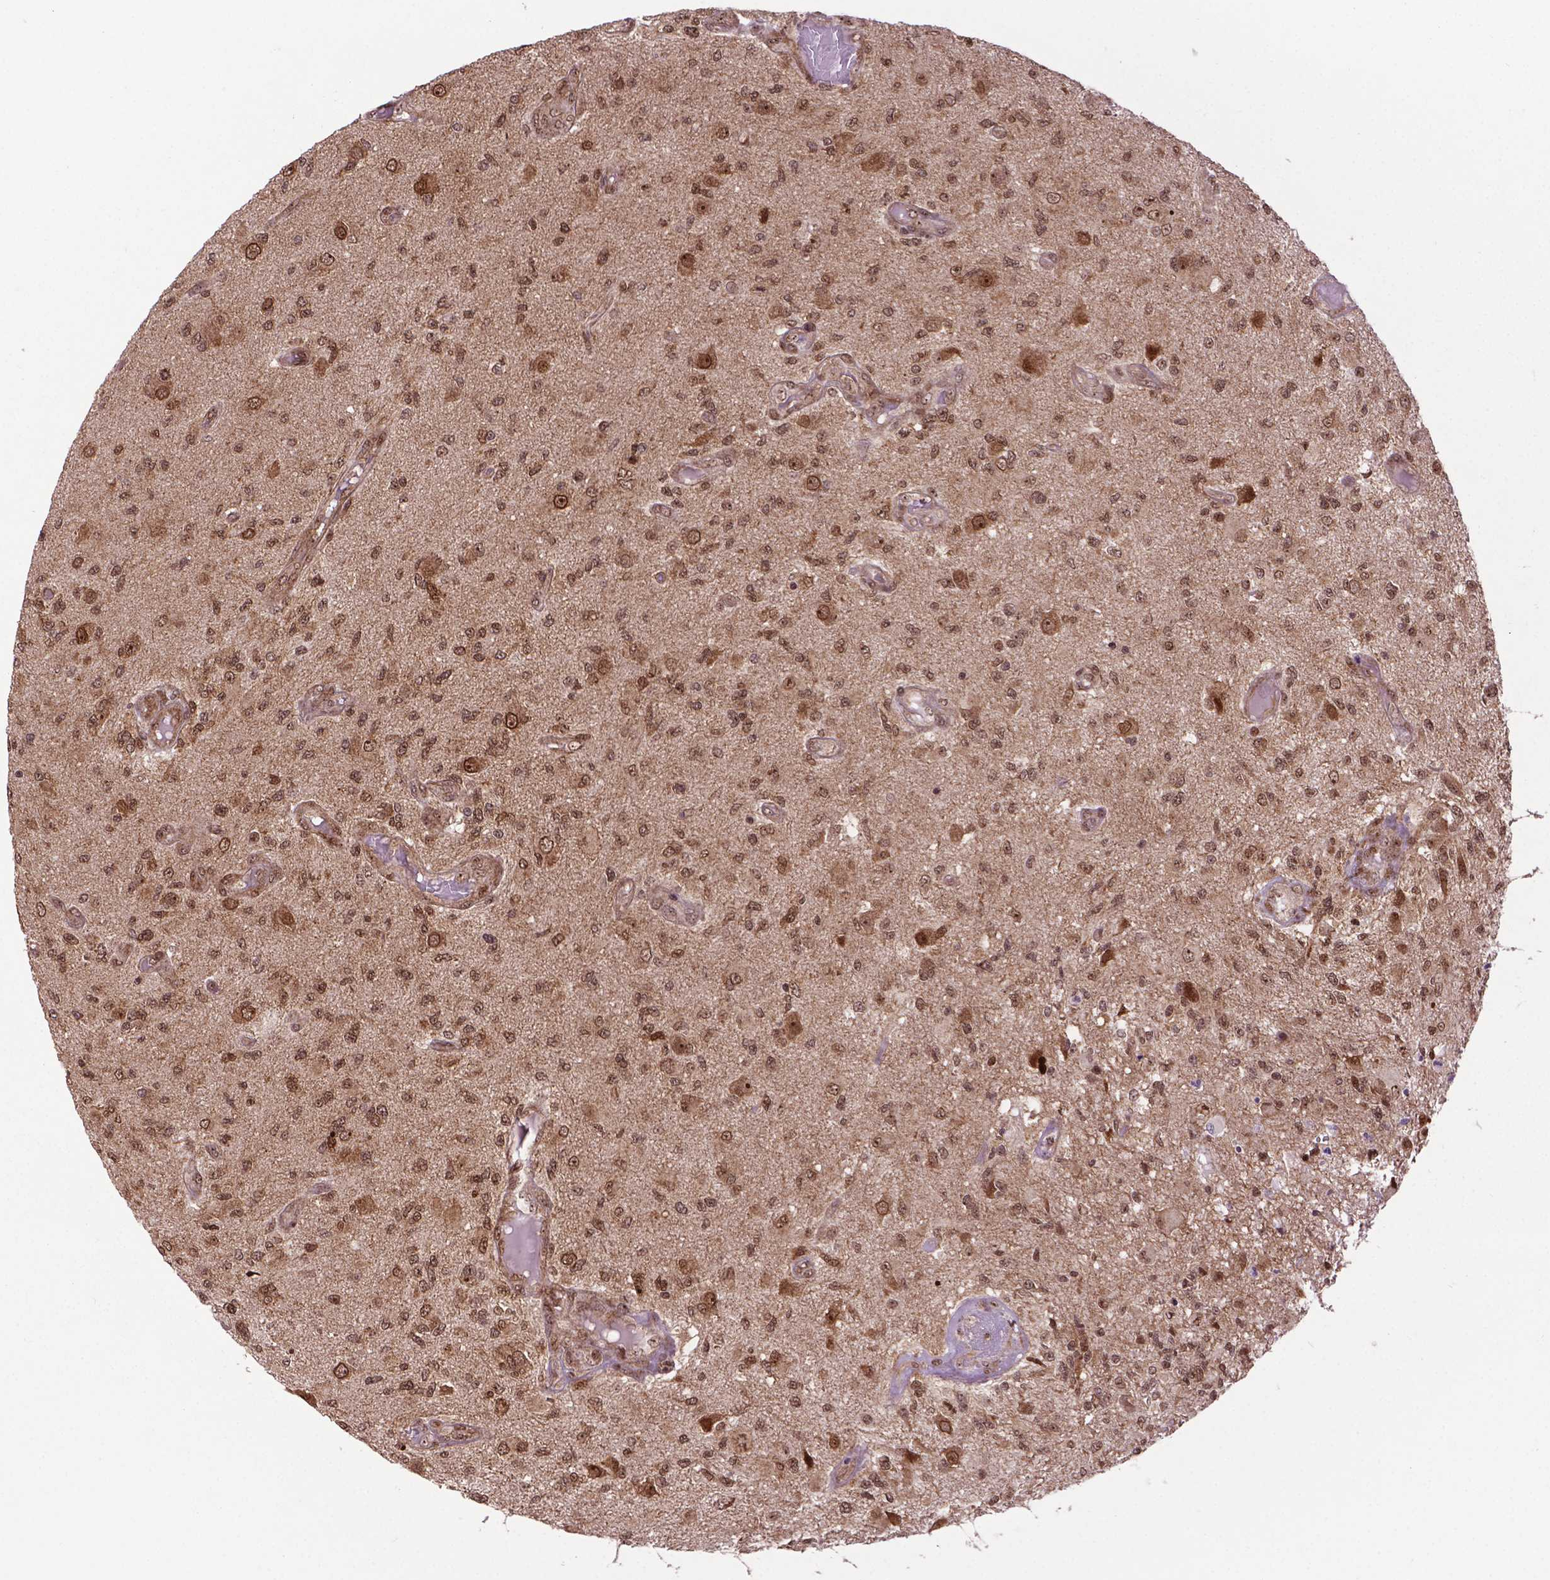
{"staining": {"intensity": "moderate", "quantity": ">75%", "location": "nuclear"}, "tissue": "glioma", "cell_type": "Tumor cells", "image_type": "cancer", "snomed": [{"axis": "morphology", "description": "Glioma, malignant, High grade"}, {"axis": "topography", "description": "Brain"}], "caption": "Human glioma stained with a protein marker demonstrates moderate staining in tumor cells.", "gene": "CSNK2A1", "patient": {"sex": "female", "age": 63}}